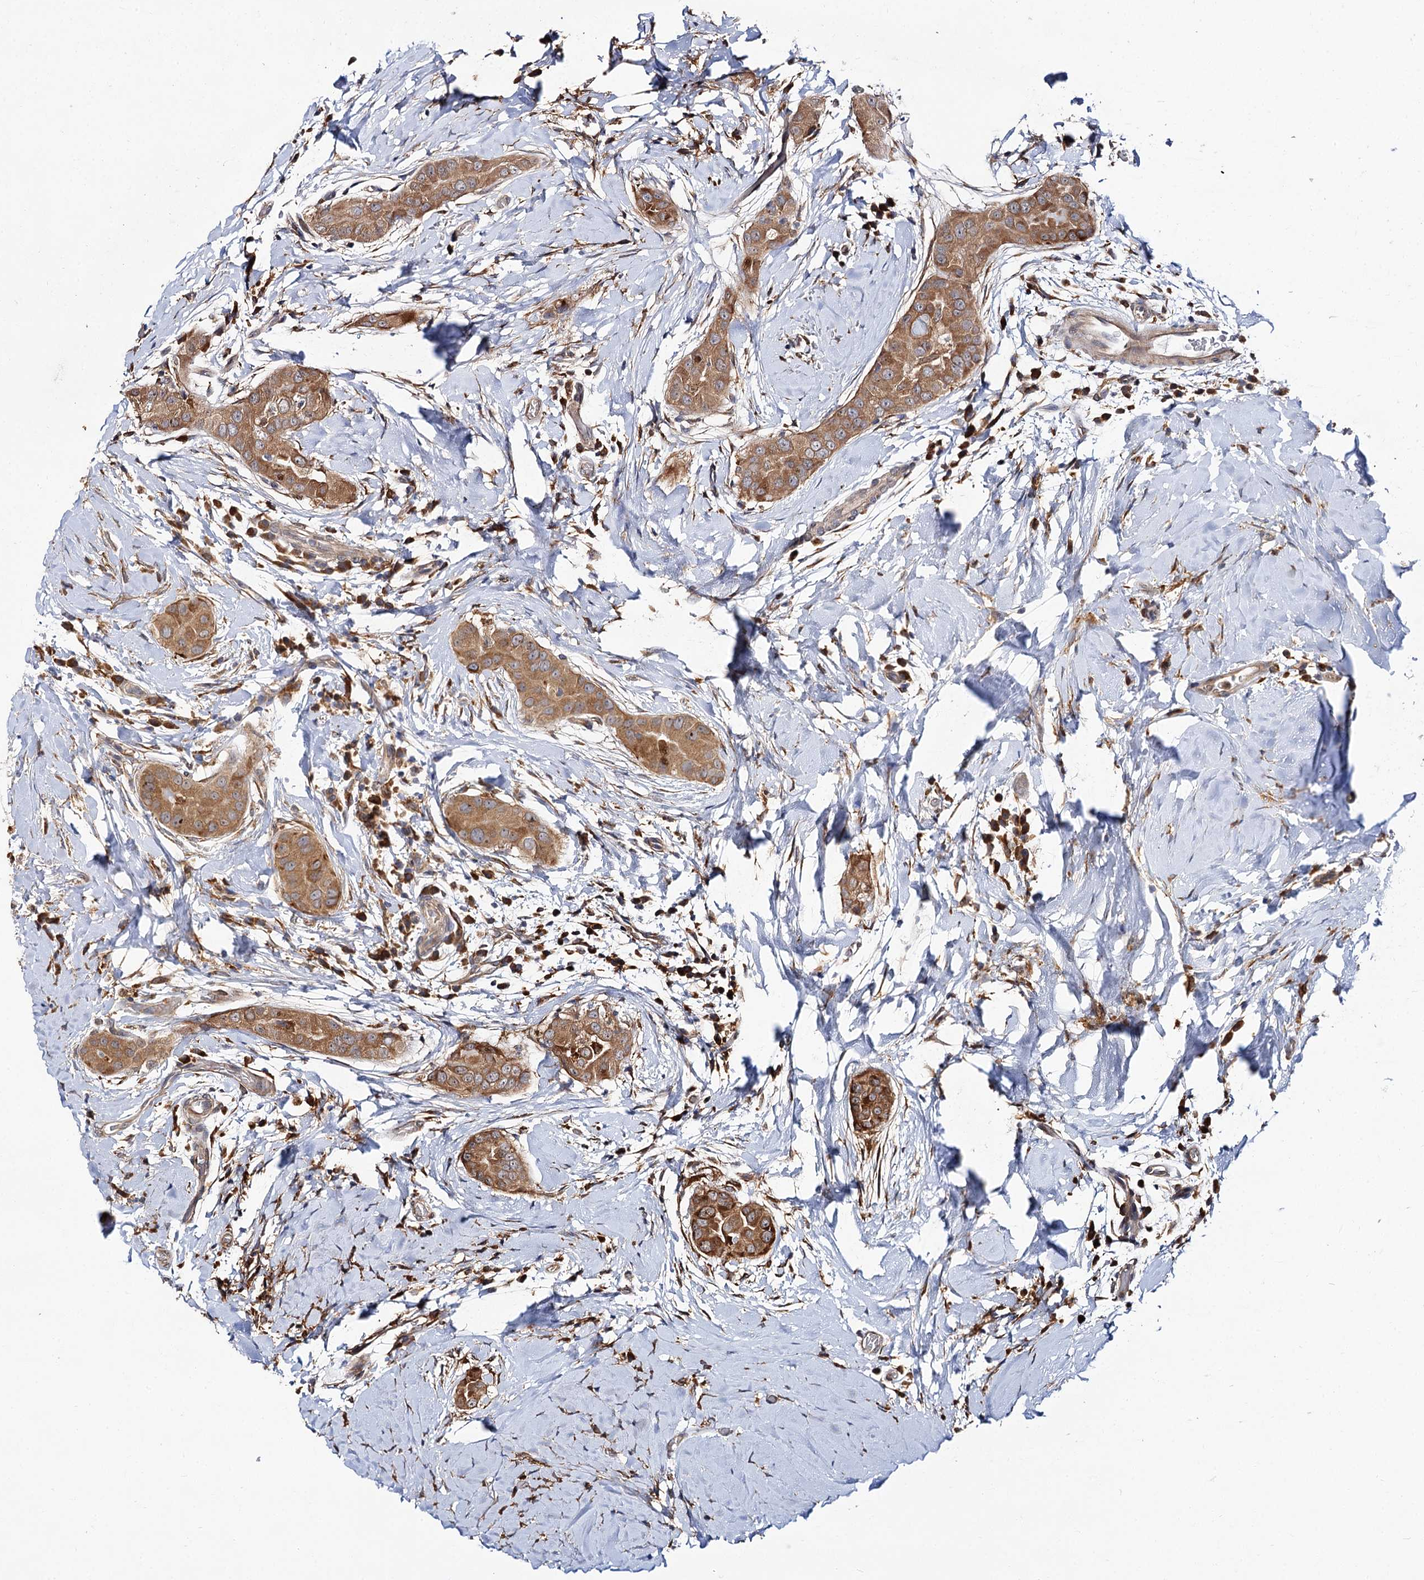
{"staining": {"intensity": "moderate", "quantity": ">75%", "location": "cytoplasmic/membranous"}, "tissue": "thyroid cancer", "cell_type": "Tumor cells", "image_type": "cancer", "snomed": [{"axis": "morphology", "description": "Papillary adenocarcinoma, NOS"}, {"axis": "topography", "description": "Thyroid gland"}], "caption": "Immunohistochemistry photomicrograph of neoplastic tissue: human papillary adenocarcinoma (thyroid) stained using IHC exhibits medium levels of moderate protein expression localized specifically in the cytoplasmic/membranous of tumor cells, appearing as a cytoplasmic/membranous brown color.", "gene": "PPIP5K2", "patient": {"sex": "male", "age": 33}}